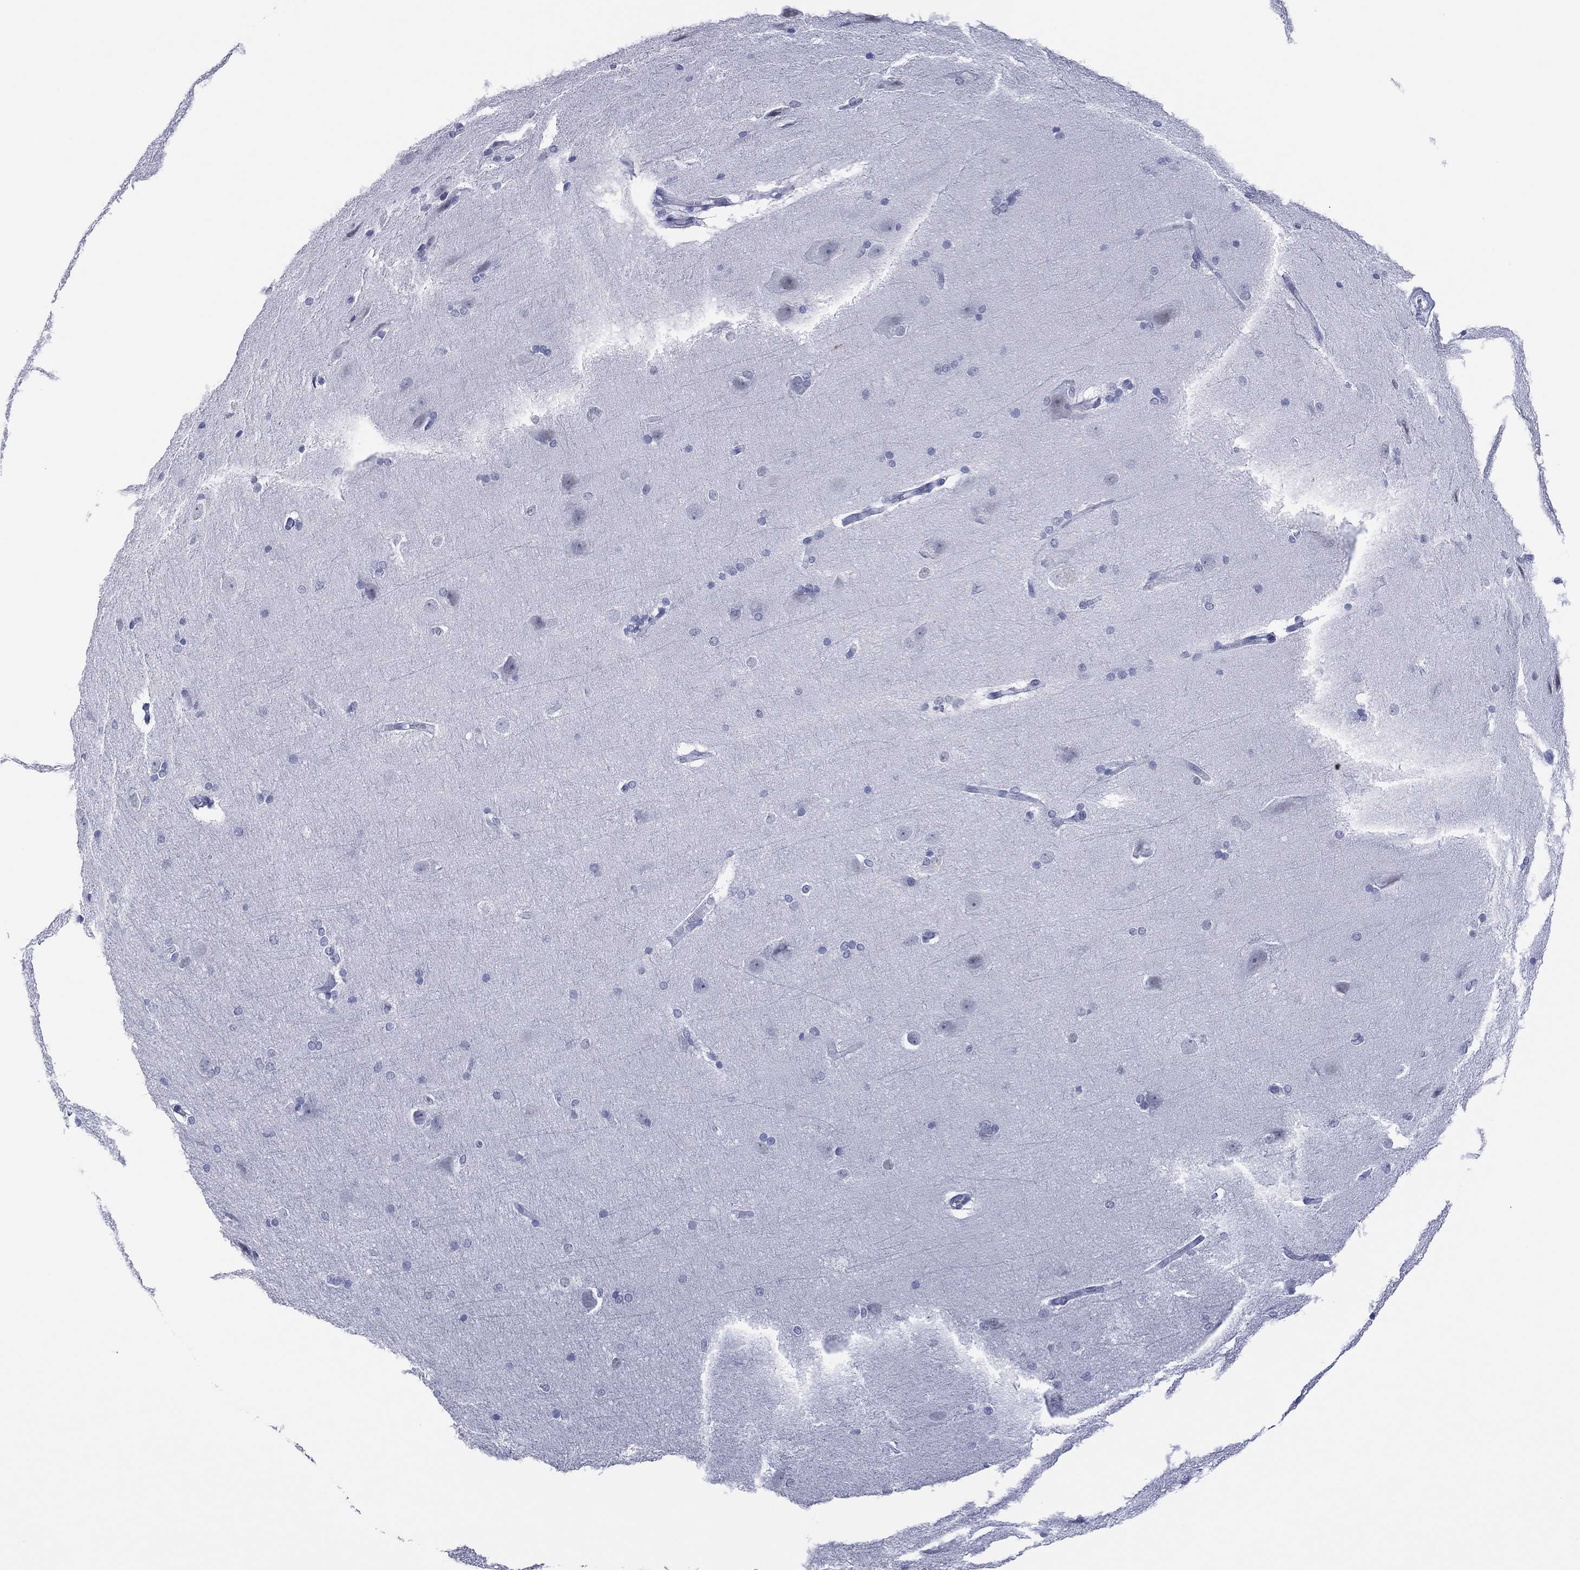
{"staining": {"intensity": "negative", "quantity": "none", "location": "none"}, "tissue": "hippocampus", "cell_type": "Glial cells", "image_type": "normal", "snomed": [{"axis": "morphology", "description": "Normal tissue, NOS"}, {"axis": "topography", "description": "Cerebral cortex"}, {"axis": "topography", "description": "Hippocampus"}], "caption": "IHC photomicrograph of benign hippocampus: hippocampus stained with DAB (3,3'-diaminobenzidine) shows no significant protein positivity in glial cells.", "gene": "UTF1", "patient": {"sex": "female", "age": 19}}